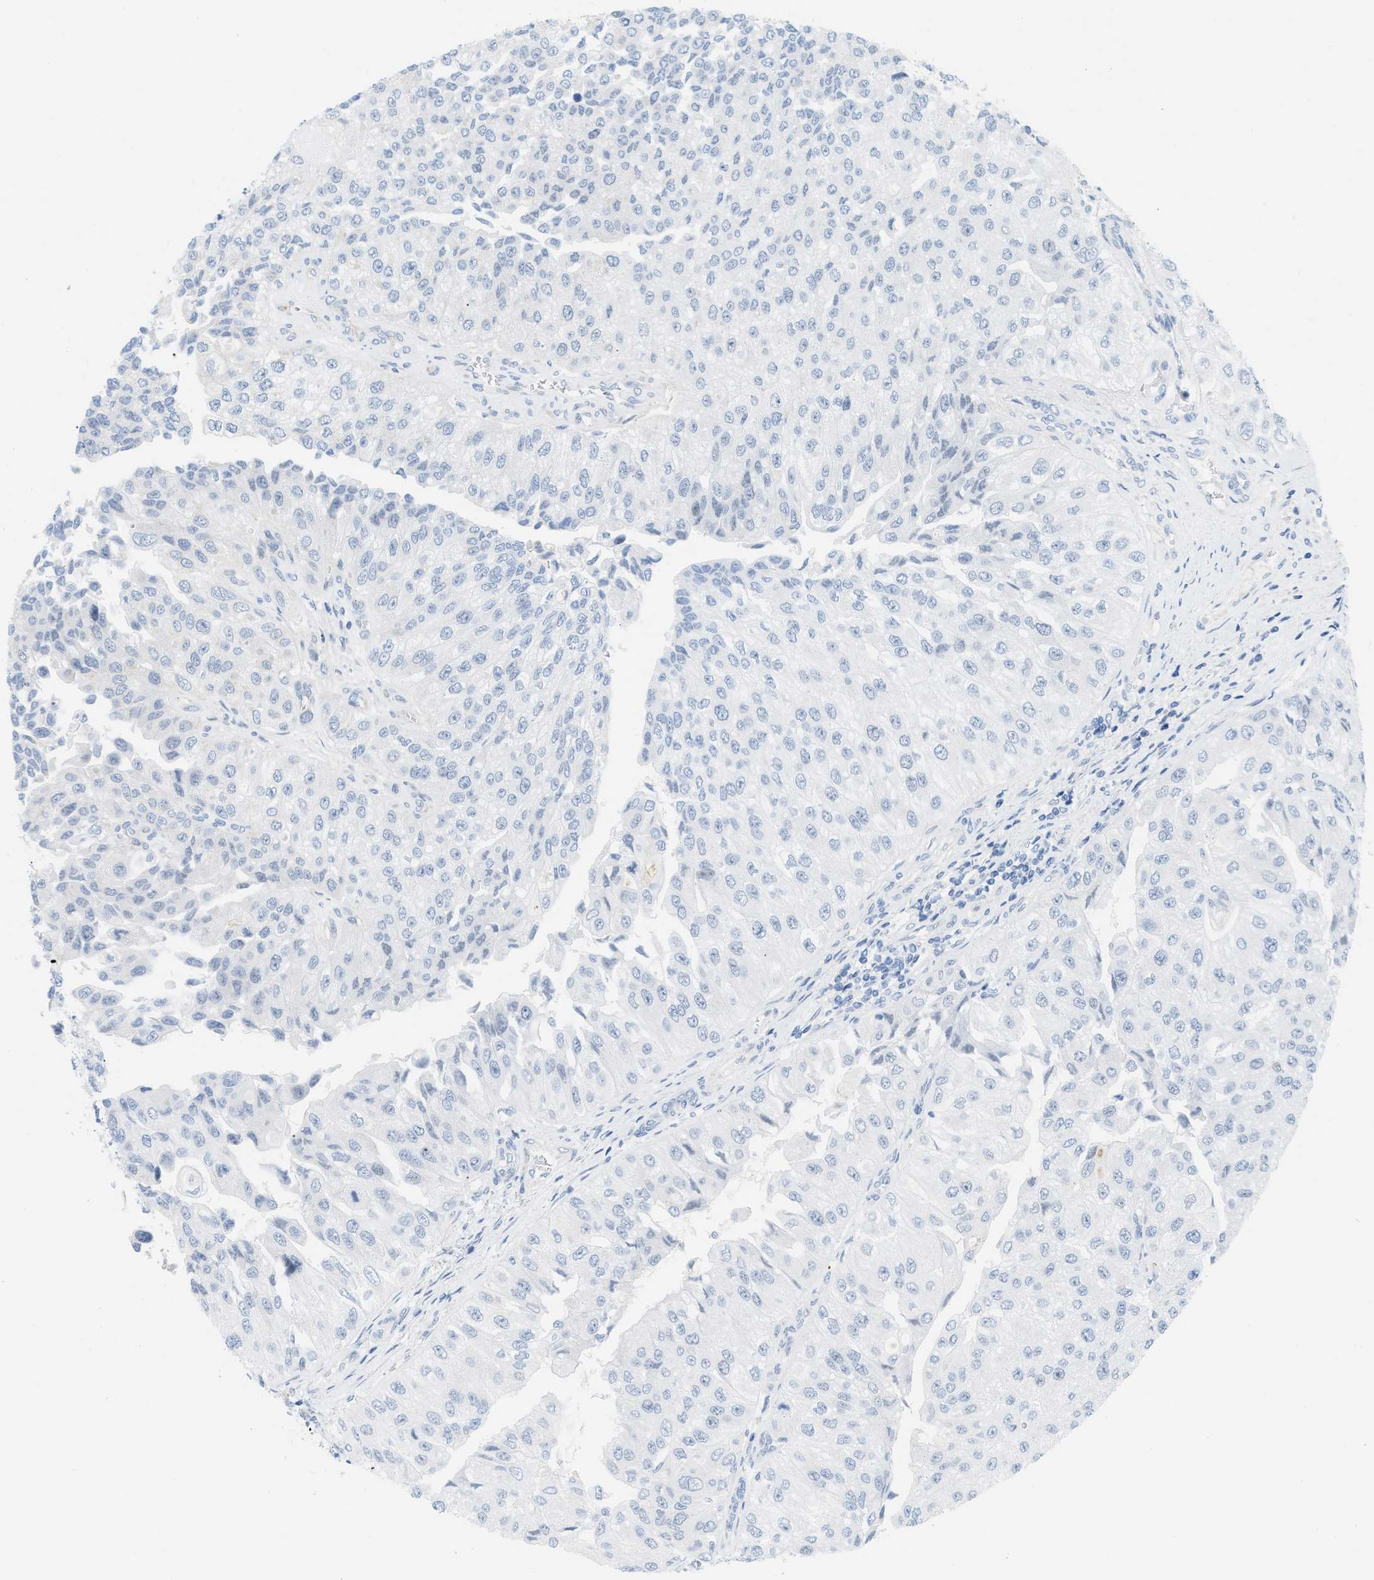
{"staining": {"intensity": "negative", "quantity": "none", "location": "none"}, "tissue": "urothelial cancer", "cell_type": "Tumor cells", "image_type": "cancer", "snomed": [{"axis": "morphology", "description": "Urothelial carcinoma, High grade"}, {"axis": "topography", "description": "Kidney"}, {"axis": "topography", "description": "Urinary bladder"}], "caption": "A micrograph of urothelial cancer stained for a protein exhibits no brown staining in tumor cells. (DAB (3,3'-diaminobenzidine) IHC visualized using brightfield microscopy, high magnification).", "gene": "HLTF", "patient": {"sex": "male", "age": 77}}